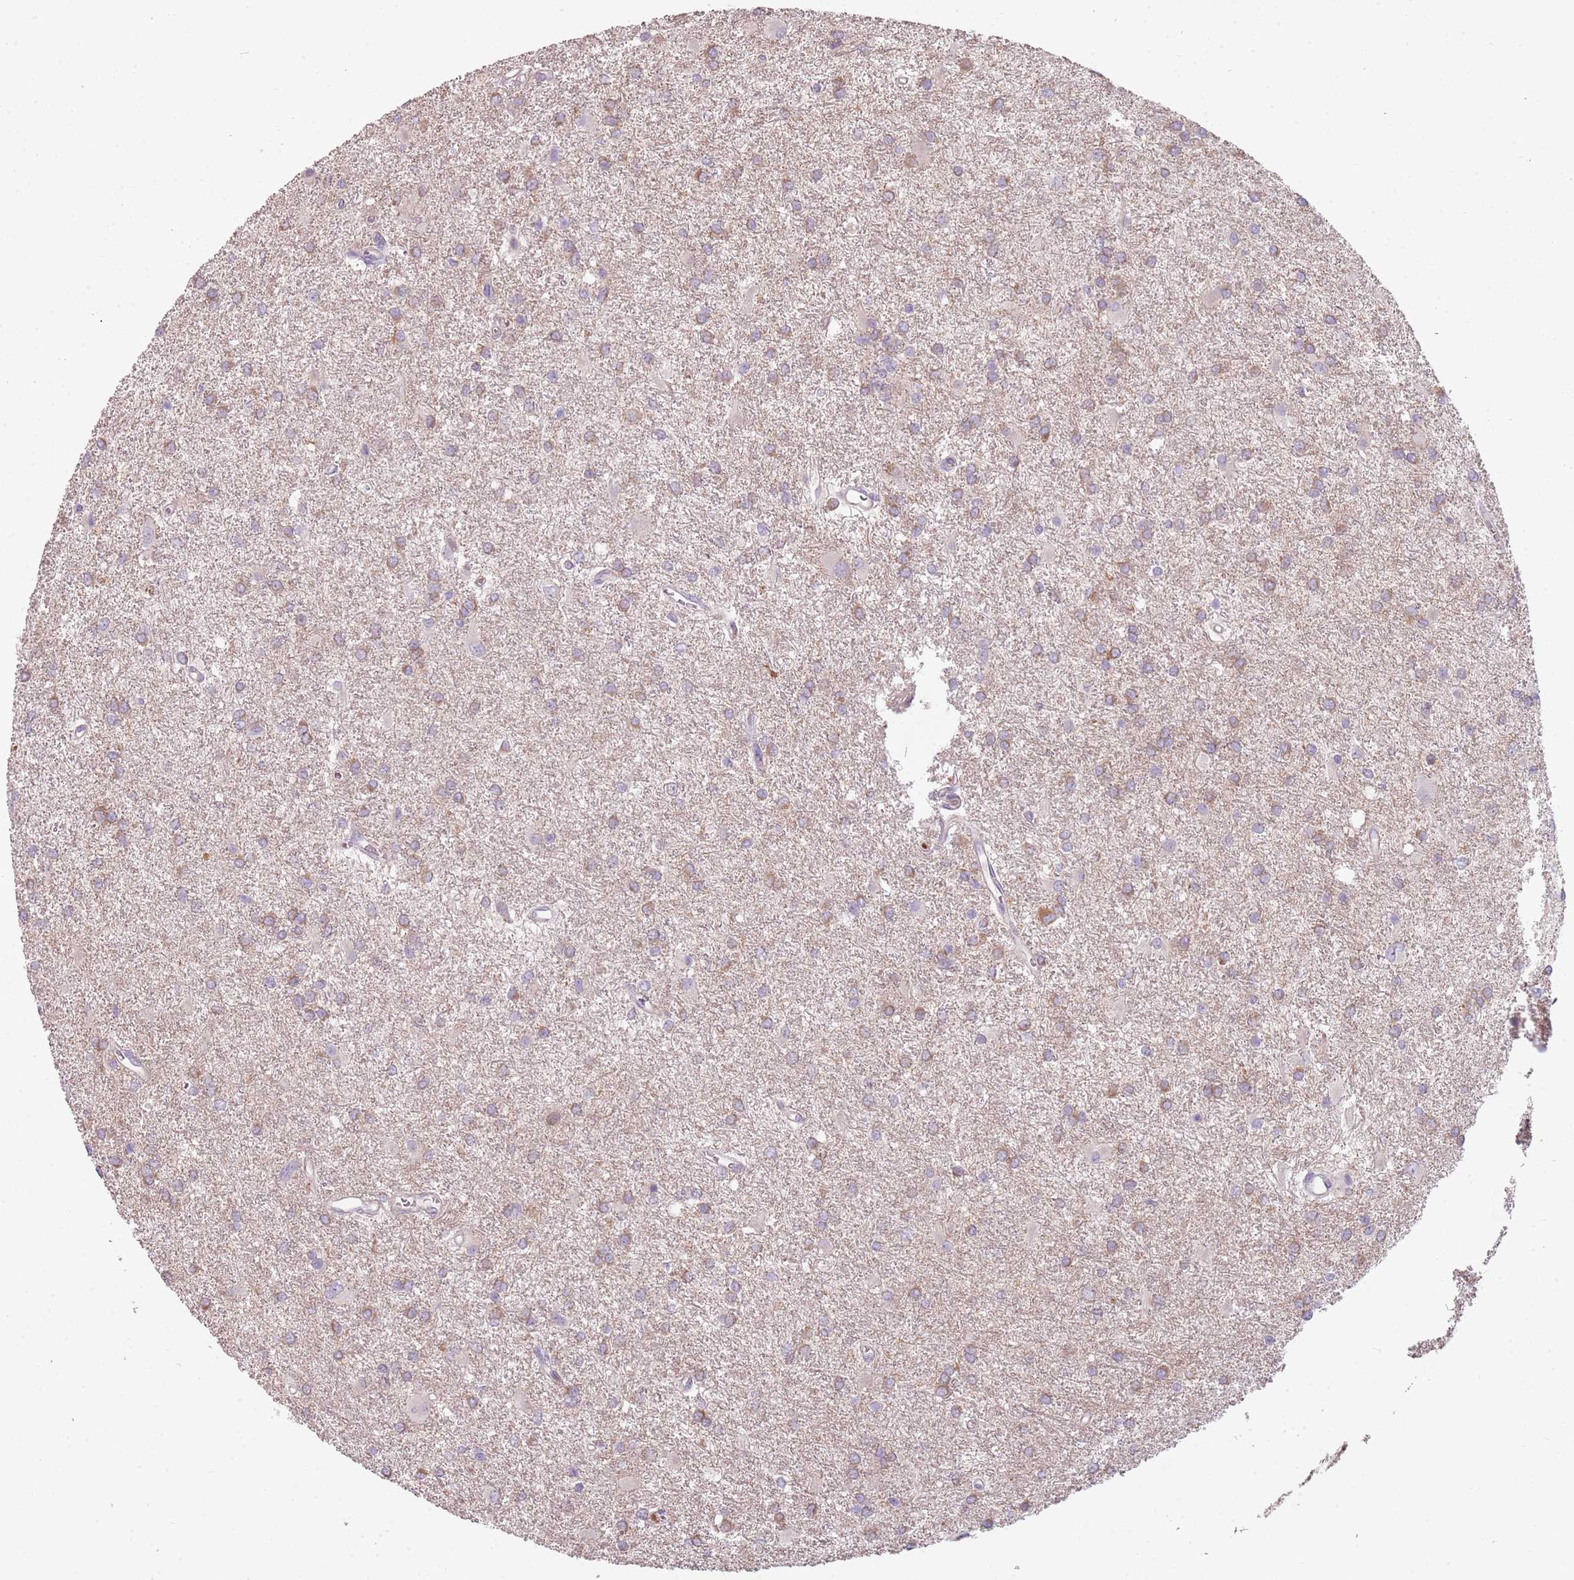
{"staining": {"intensity": "weak", "quantity": "25%-75%", "location": "cytoplasmic/membranous"}, "tissue": "glioma", "cell_type": "Tumor cells", "image_type": "cancer", "snomed": [{"axis": "morphology", "description": "Glioma, malignant, High grade"}, {"axis": "topography", "description": "Brain"}], "caption": "Immunohistochemical staining of malignant glioma (high-grade) reveals weak cytoplasmic/membranous protein staining in about 25%-75% of tumor cells. The protein is shown in brown color, while the nuclei are stained blue.", "gene": "SPAG4", "patient": {"sex": "female", "age": 50}}